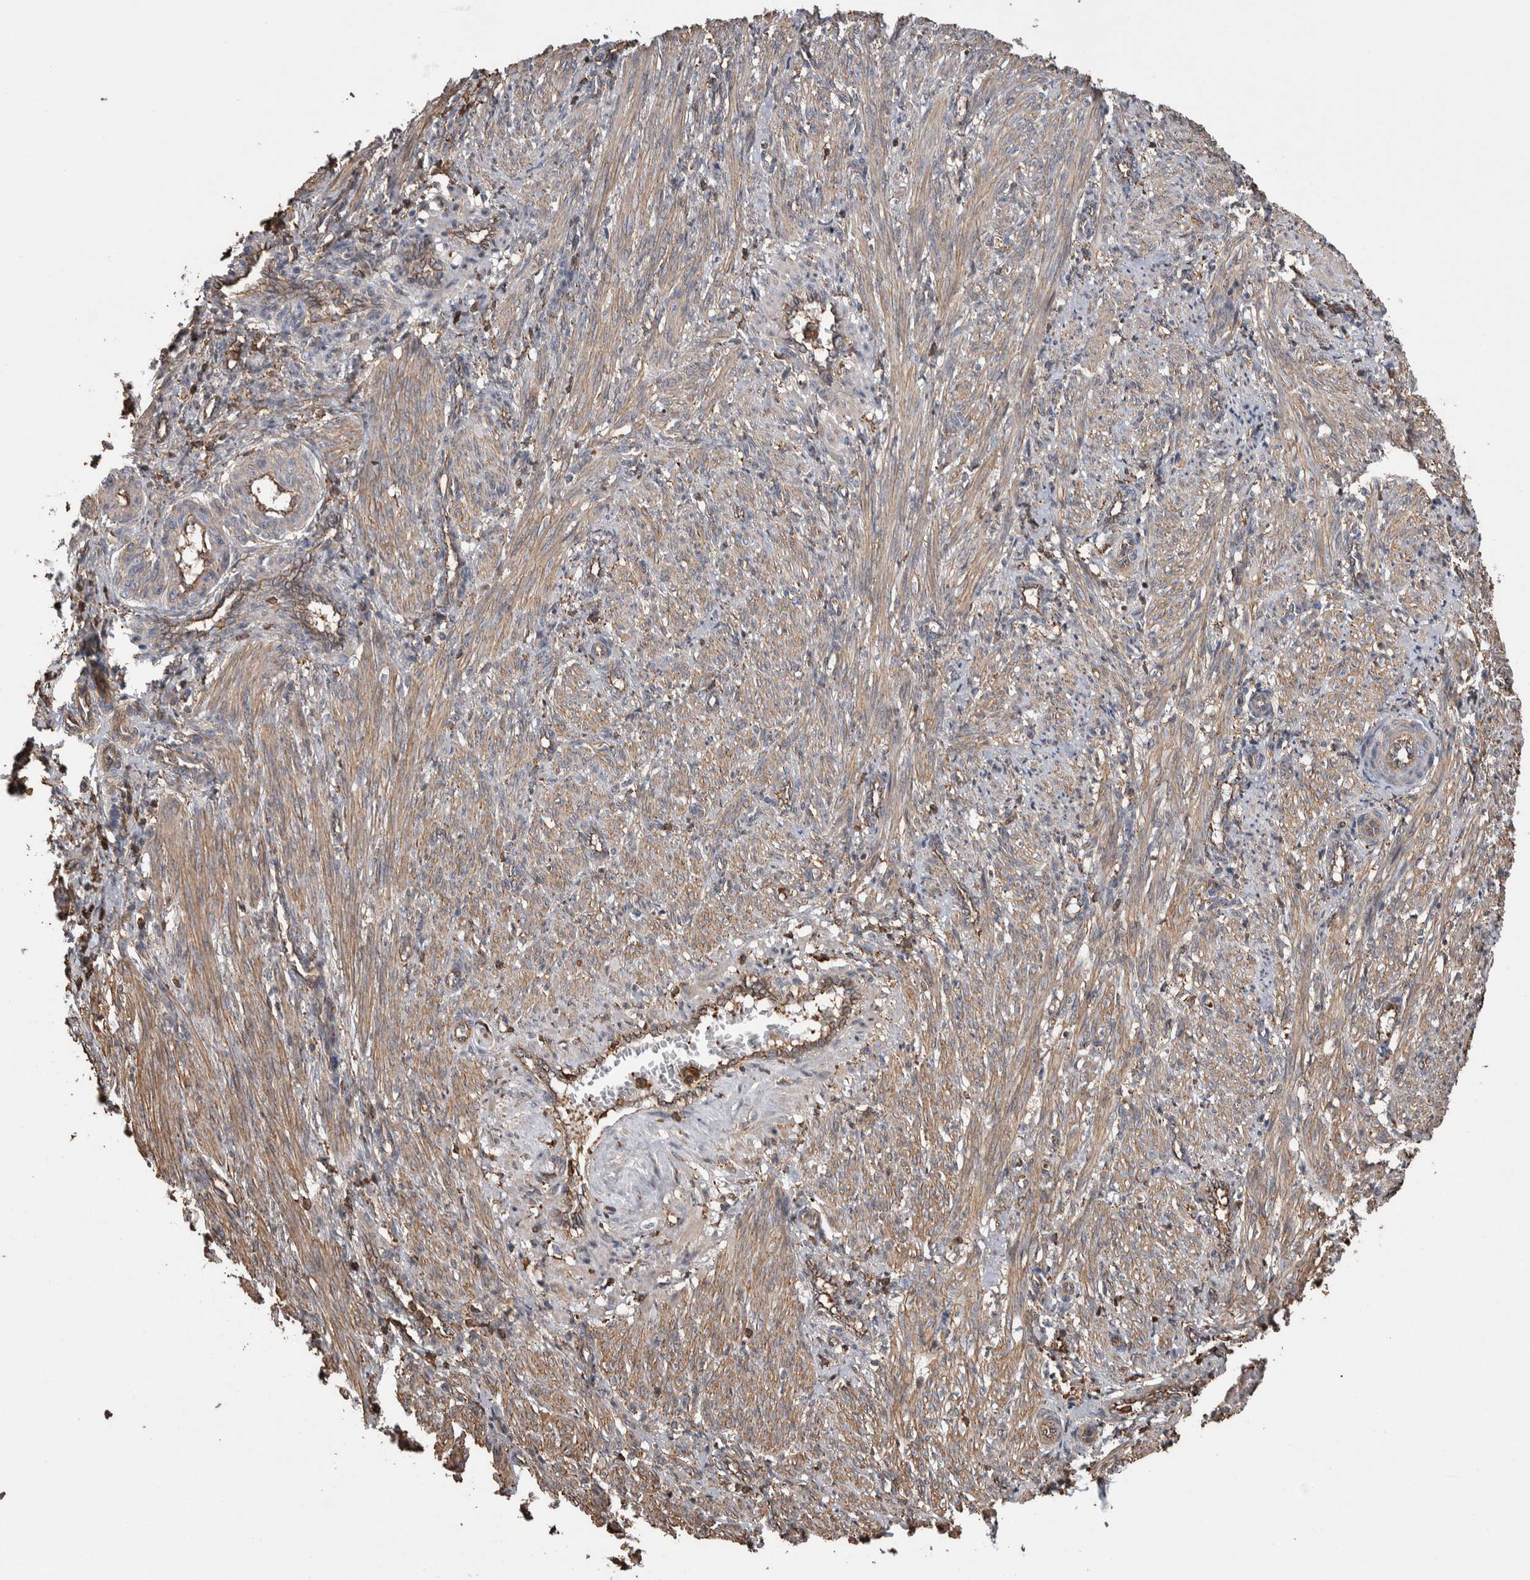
{"staining": {"intensity": "weak", "quantity": ">75%", "location": "cytoplasmic/membranous"}, "tissue": "smooth muscle", "cell_type": "Smooth muscle cells", "image_type": "normal", "snomed": [{"axis": "morphology", "description": "Normal tissue, NOS"}, {"axis": "topography", "description": "Endometrium"}], "caption": "The histopathology image displays a brown stain indicating the presence of a protein in the cytoplasmic/membranous of smooth muscle cells in smooth muscle.", "gene": "ENPP2", "patient": {"sex": "female", "age": 33}}